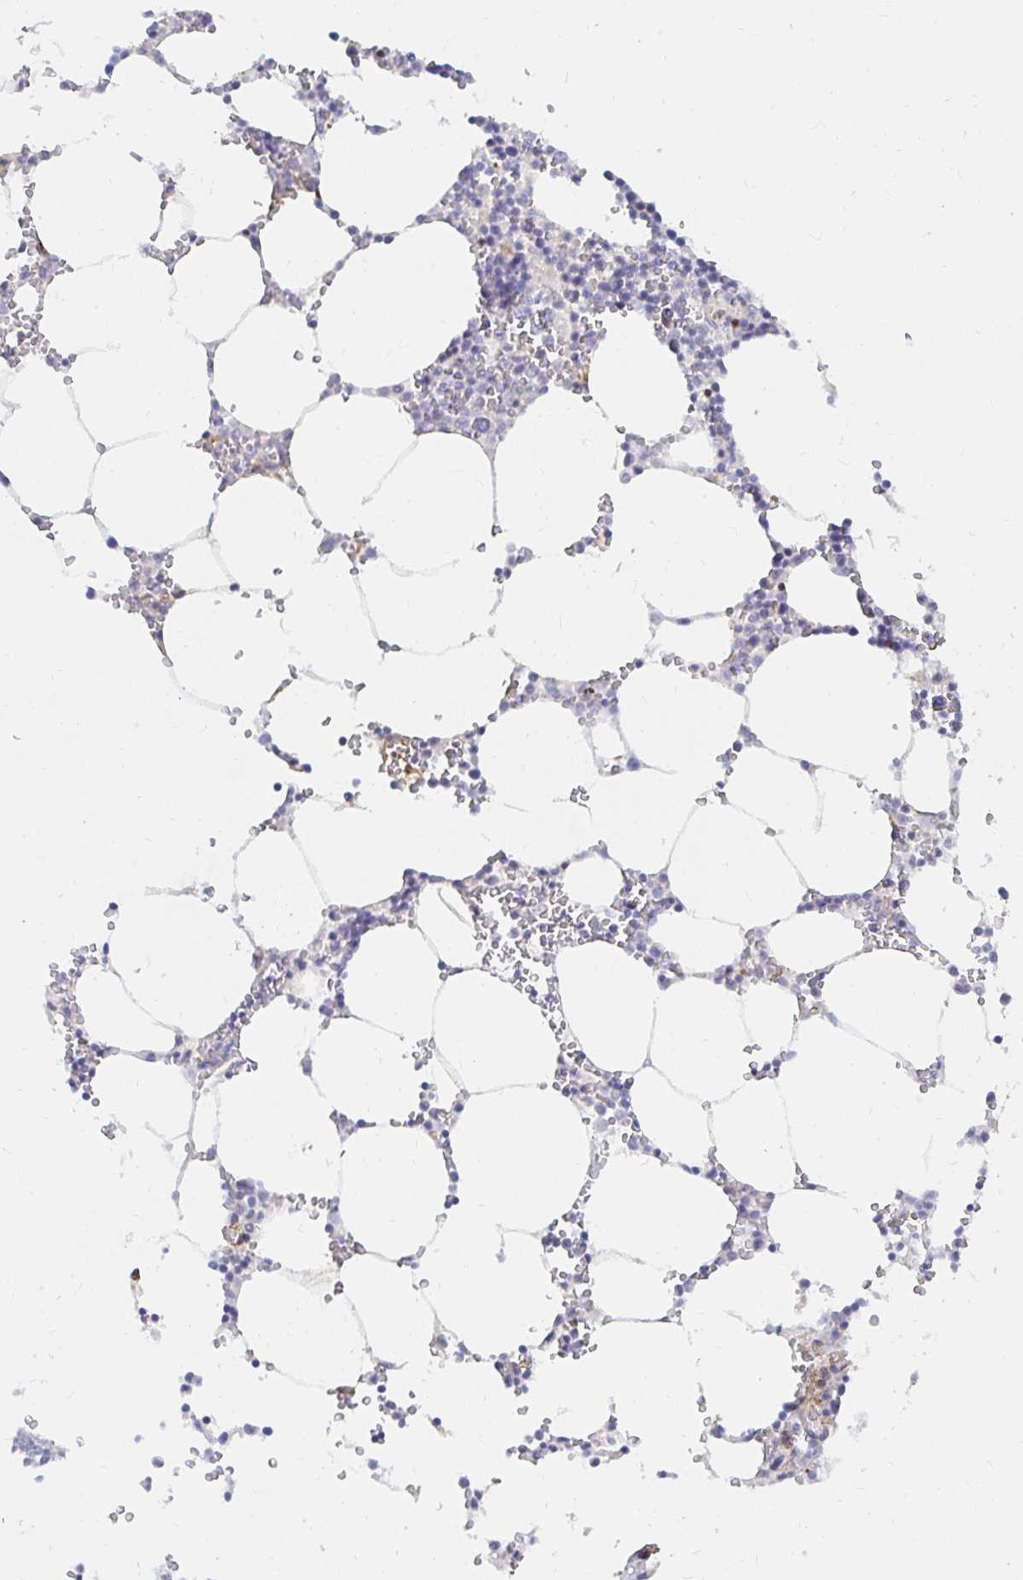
{"staining": {"intensity": "negative", "quantity": "none", "location": "none"}, "tissue": "bone marrow", "cell_type": "Hematopoietic cells", "image_type": "normal", "snomed": [{"axis": "morphology", "description": "Normal tissue, NOS"}, {"axis": "topography", "description": "Bone marrow"}], "caption": "Immunohistochemistry photomicrograph of normal human bone marrow stained for a protein (brown), which shows no staining in hematopoietic cells.", "gene": "COL28A1", "patient": {"sex": "male", "age": 54}}